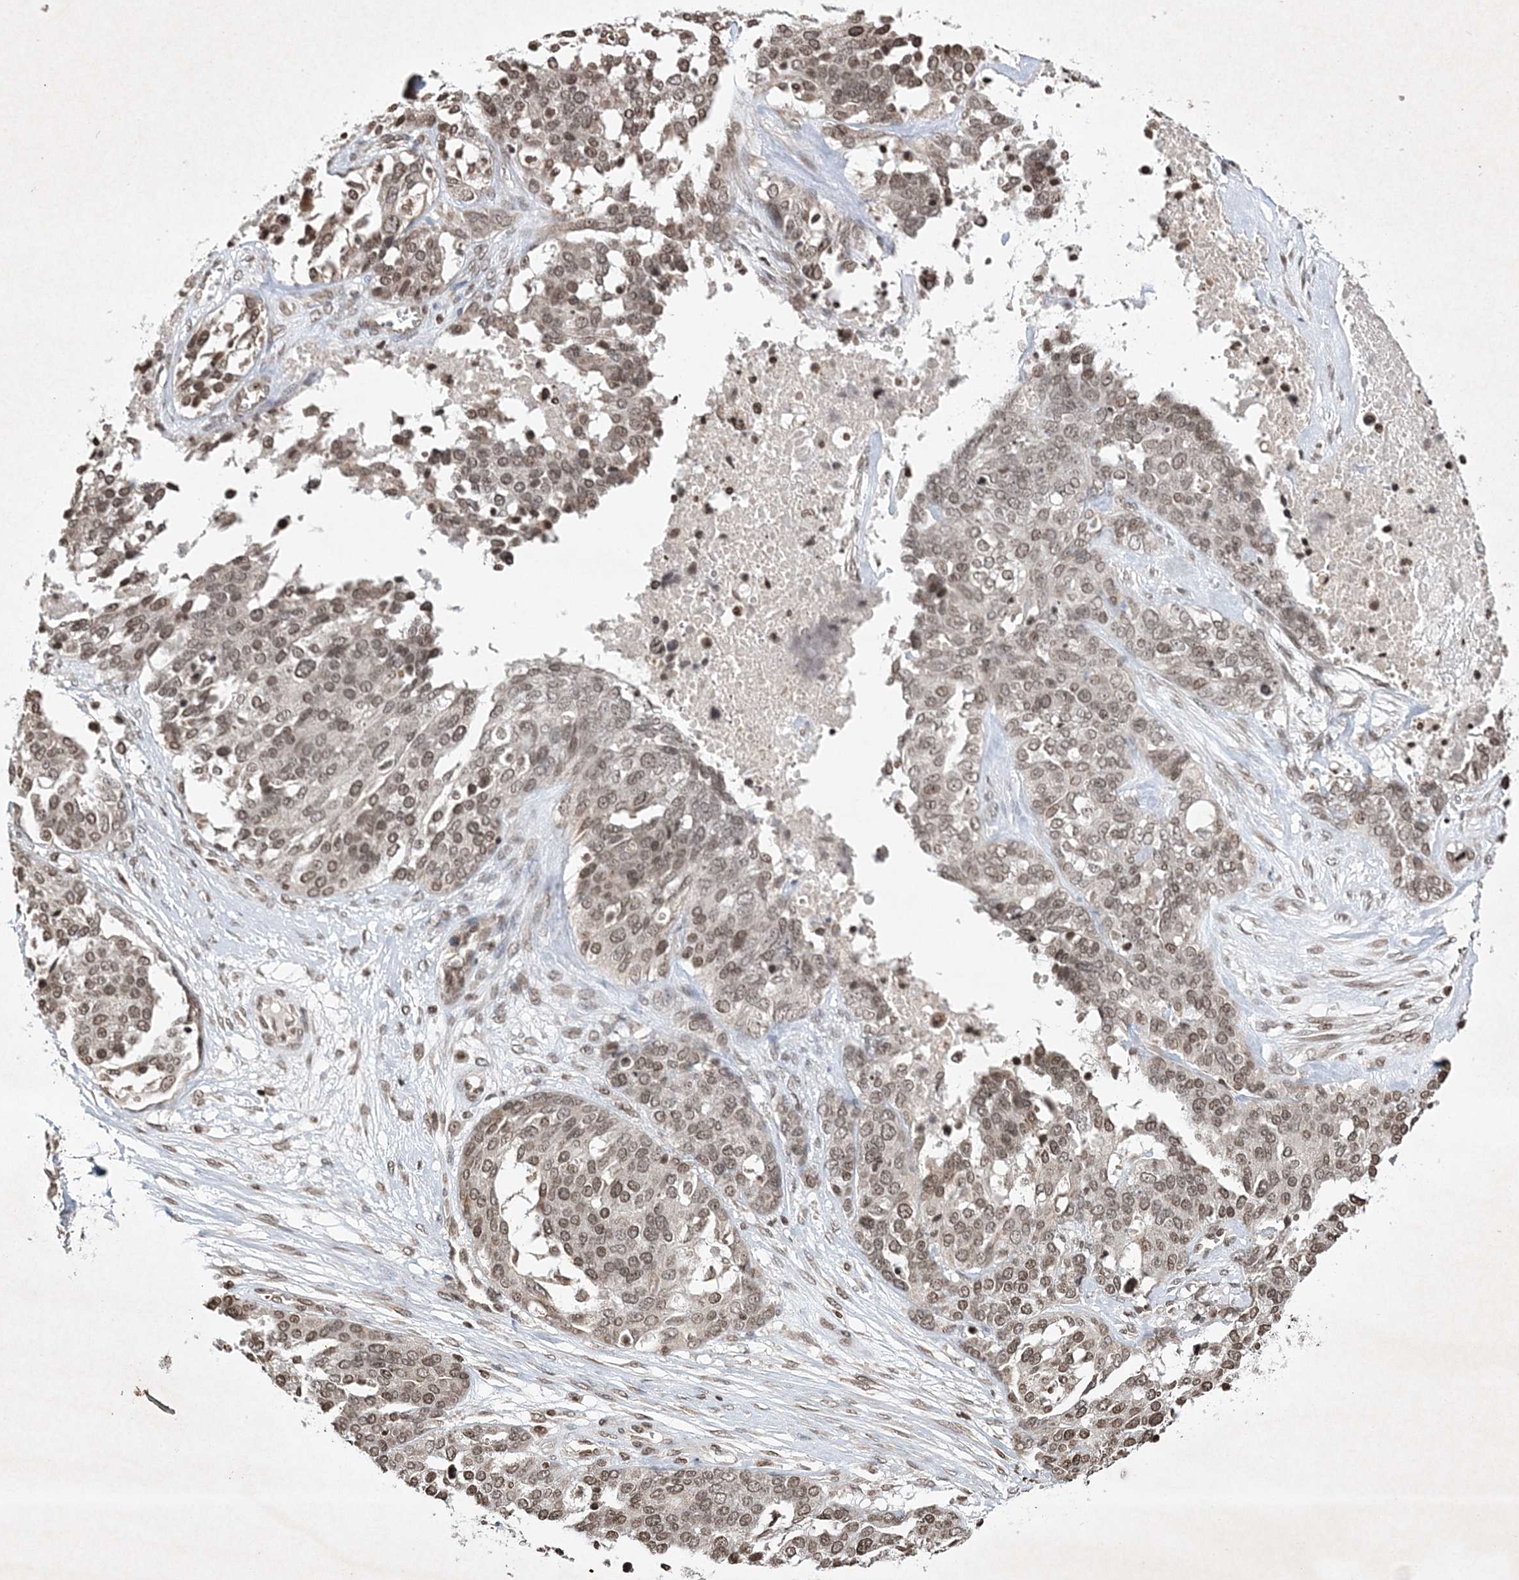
{"staining": {"intensity": "weak", "quantity": ">75%", "location": "nuclear"}, "tissue": "ovarian cancer", "cell_type": "Tumor cells", "image_type": "cancer", "snomed": [{"axis": "morphology", "description": "Cystadenocarcinoma, serous, NOS"}, {"axis": "topography", "description": "Ovary"}], "caption": "Ovarian serous cystadenocarcinoma stained for a protein (brown) reveals weak nuclear positive expression in approximately >75% of tumor cells.", "gene": "NEDD9", "patient": {"sex": "female", "age": 44}}